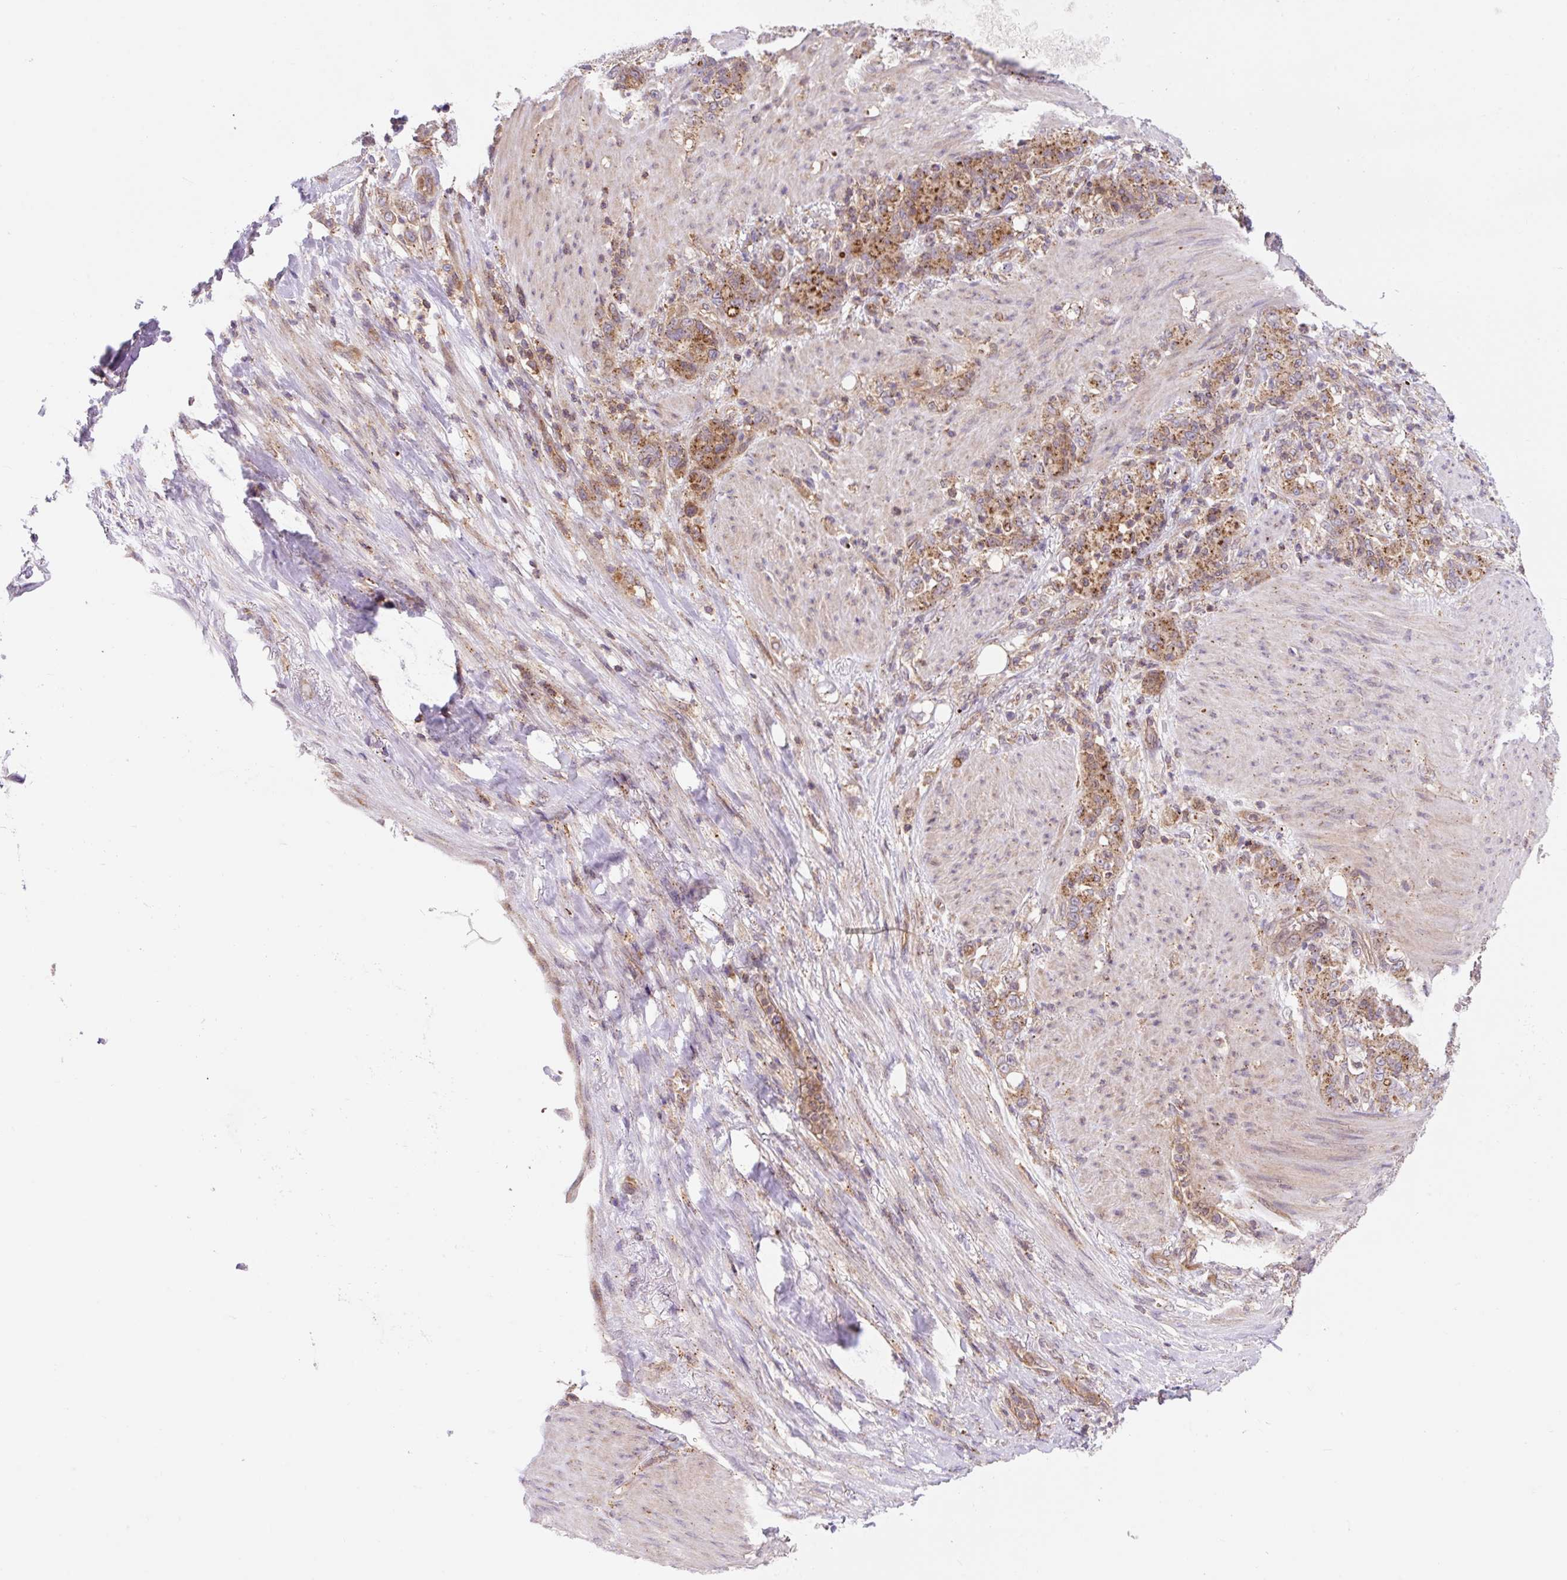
{"staining": {"intensity": "moderate", "quantity": ">75%", "location": "cytoplasmic/membranous"}, "tissue": "stomach cancer", "cell_type": "Tumor cells", "image_type": "cancer", "snomed": [{"axis": "morphology", "description": "Adenocarcinoma, NOS"}, {"axis": "topography", "description": "Stomach"}], "caption": "Adenocarcinoma (stomach) stained with a brown dye reveals moderate cytoplasmic/membranous positive staining in about >75% of tumor cells.", "gene": "VPS4A", "patient": {"sex": "female", "age": 79}}